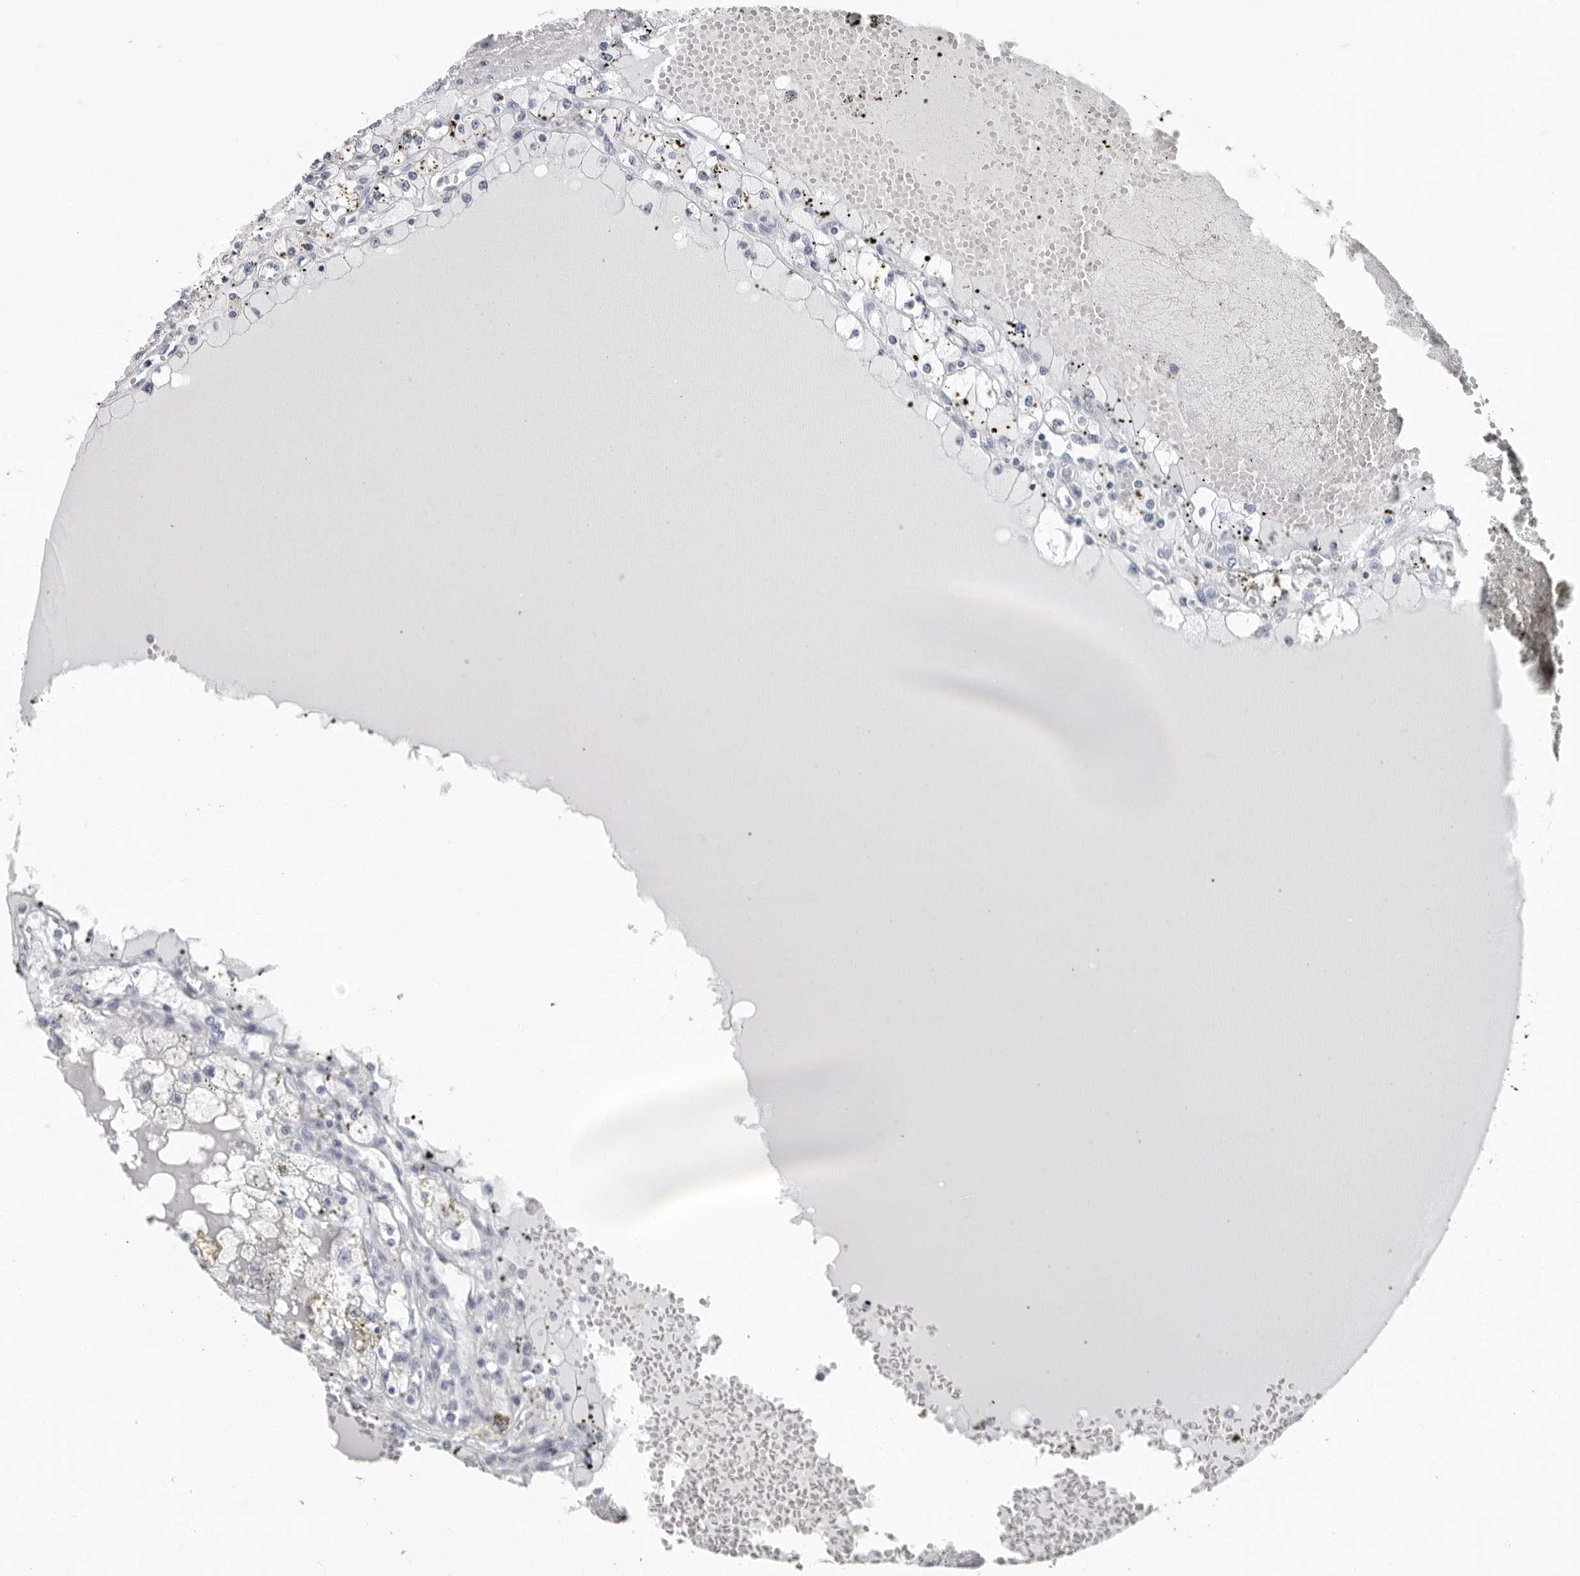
{"staining": {"intensity": "negative", "quantity": "none", "location": "none"}, "tissue": "renal cancer", "cell_type": "Tumor cells", "image_type": "cancer", "snomed": [{"axis": "morphology", "description": "Adenocarcinoma, NOS"}, {"axis": "topography", "description": "Kidney"}], "caption": "This is an immunohistochemistry photomicrograph of human adenocarcinoma (renal). There is no positivity in tumor cells.", "gene": "CCDC28B", "patient": {"sex": "male", "age": 56}}